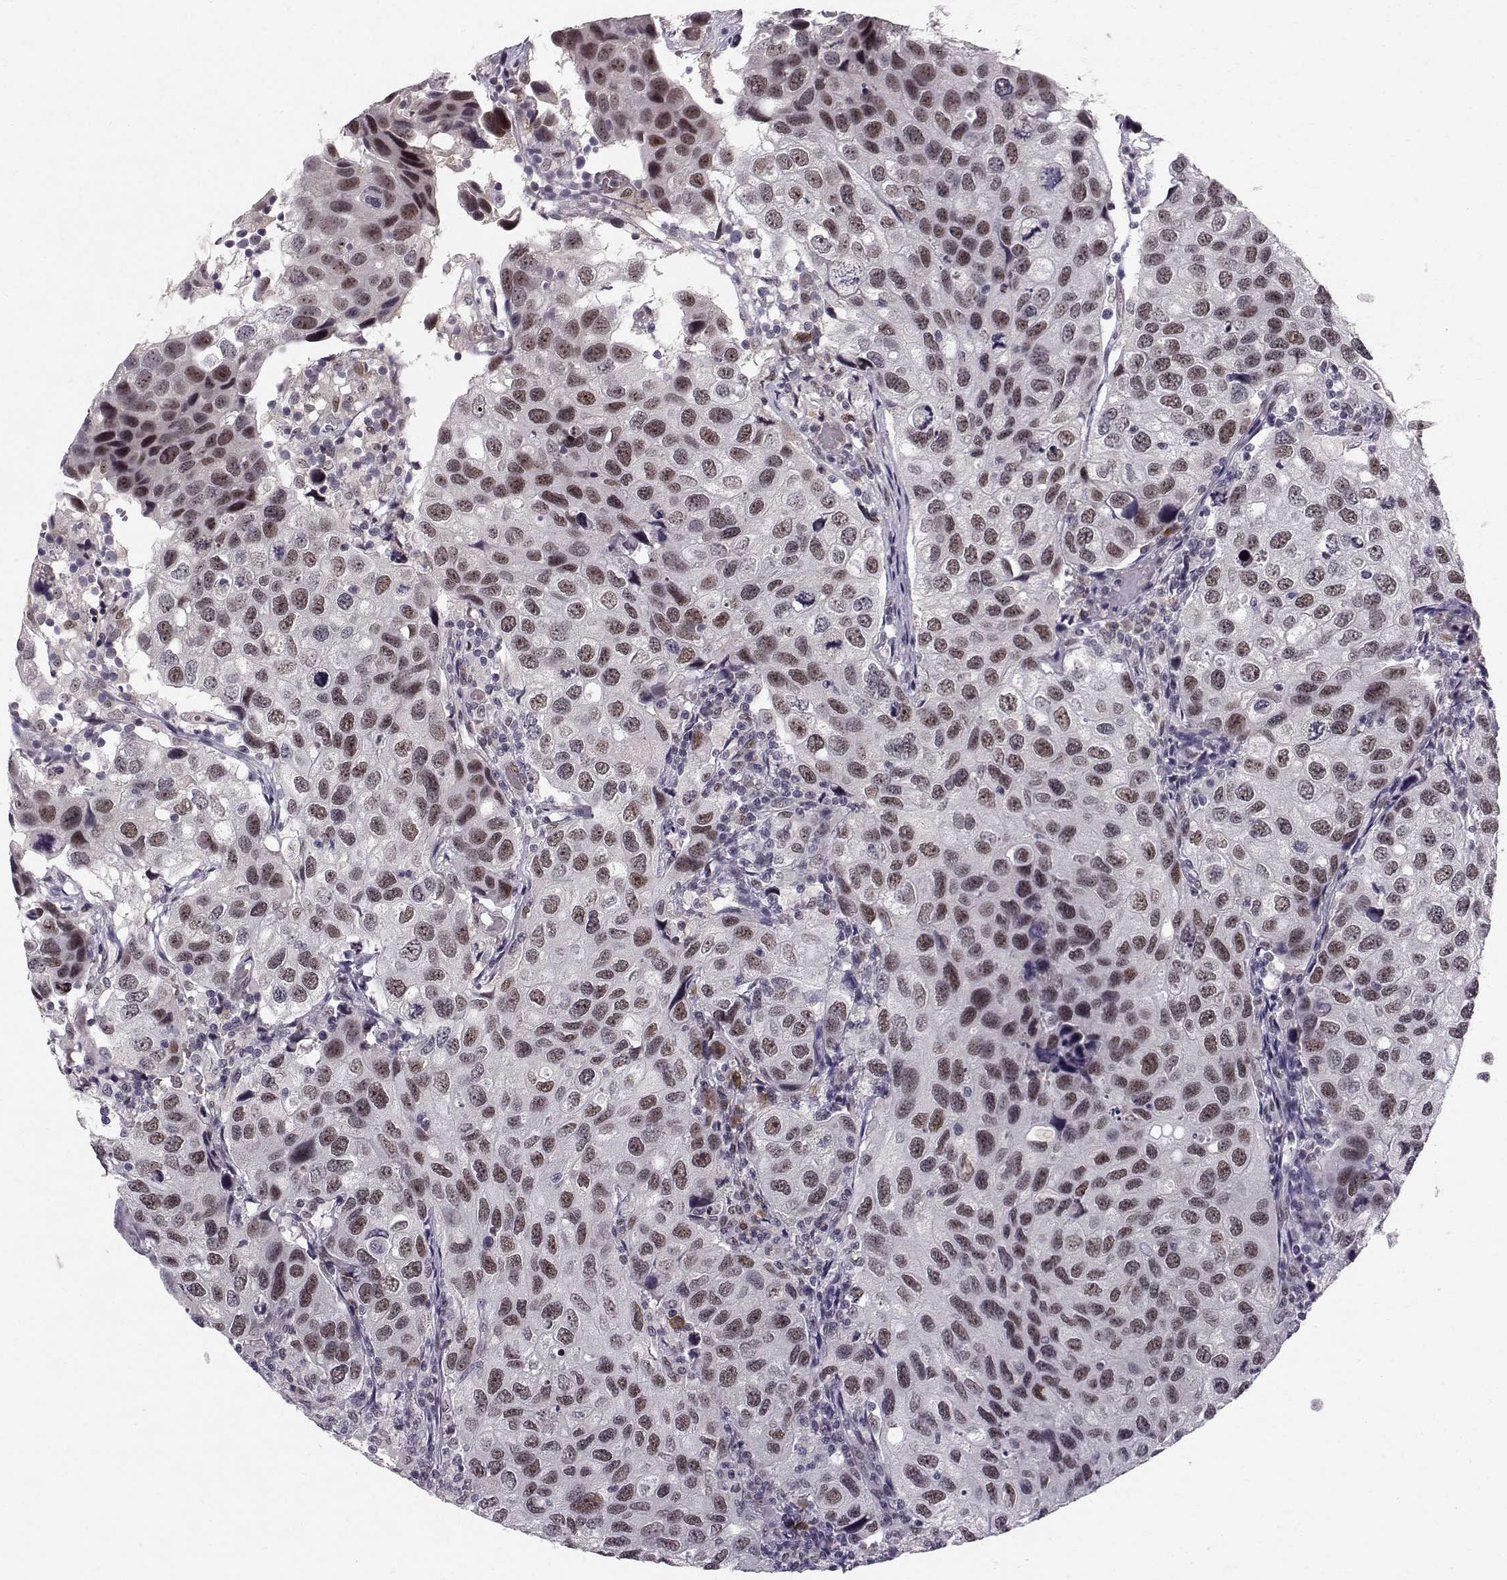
{"staining": {"intensity": "moderate", "quantity": "<25%", "location": "nuclear"}, "tissue": "urothelial cancer", "cell_type": "Tumor cells", "image_type": "cancer", "snomed": [{"axis": "morphology", "description": "Urothelial carcinoma, High grade"}, {"axis": "topography", "description": "Urinary bladder"}], "caption": "A brown stain shows moderate nuclear positivity of a protein in human high-grade urothelial carcinoma tumor cells.", "gene": "RPP38", "patient": {"sex": "male", "age": 79}}